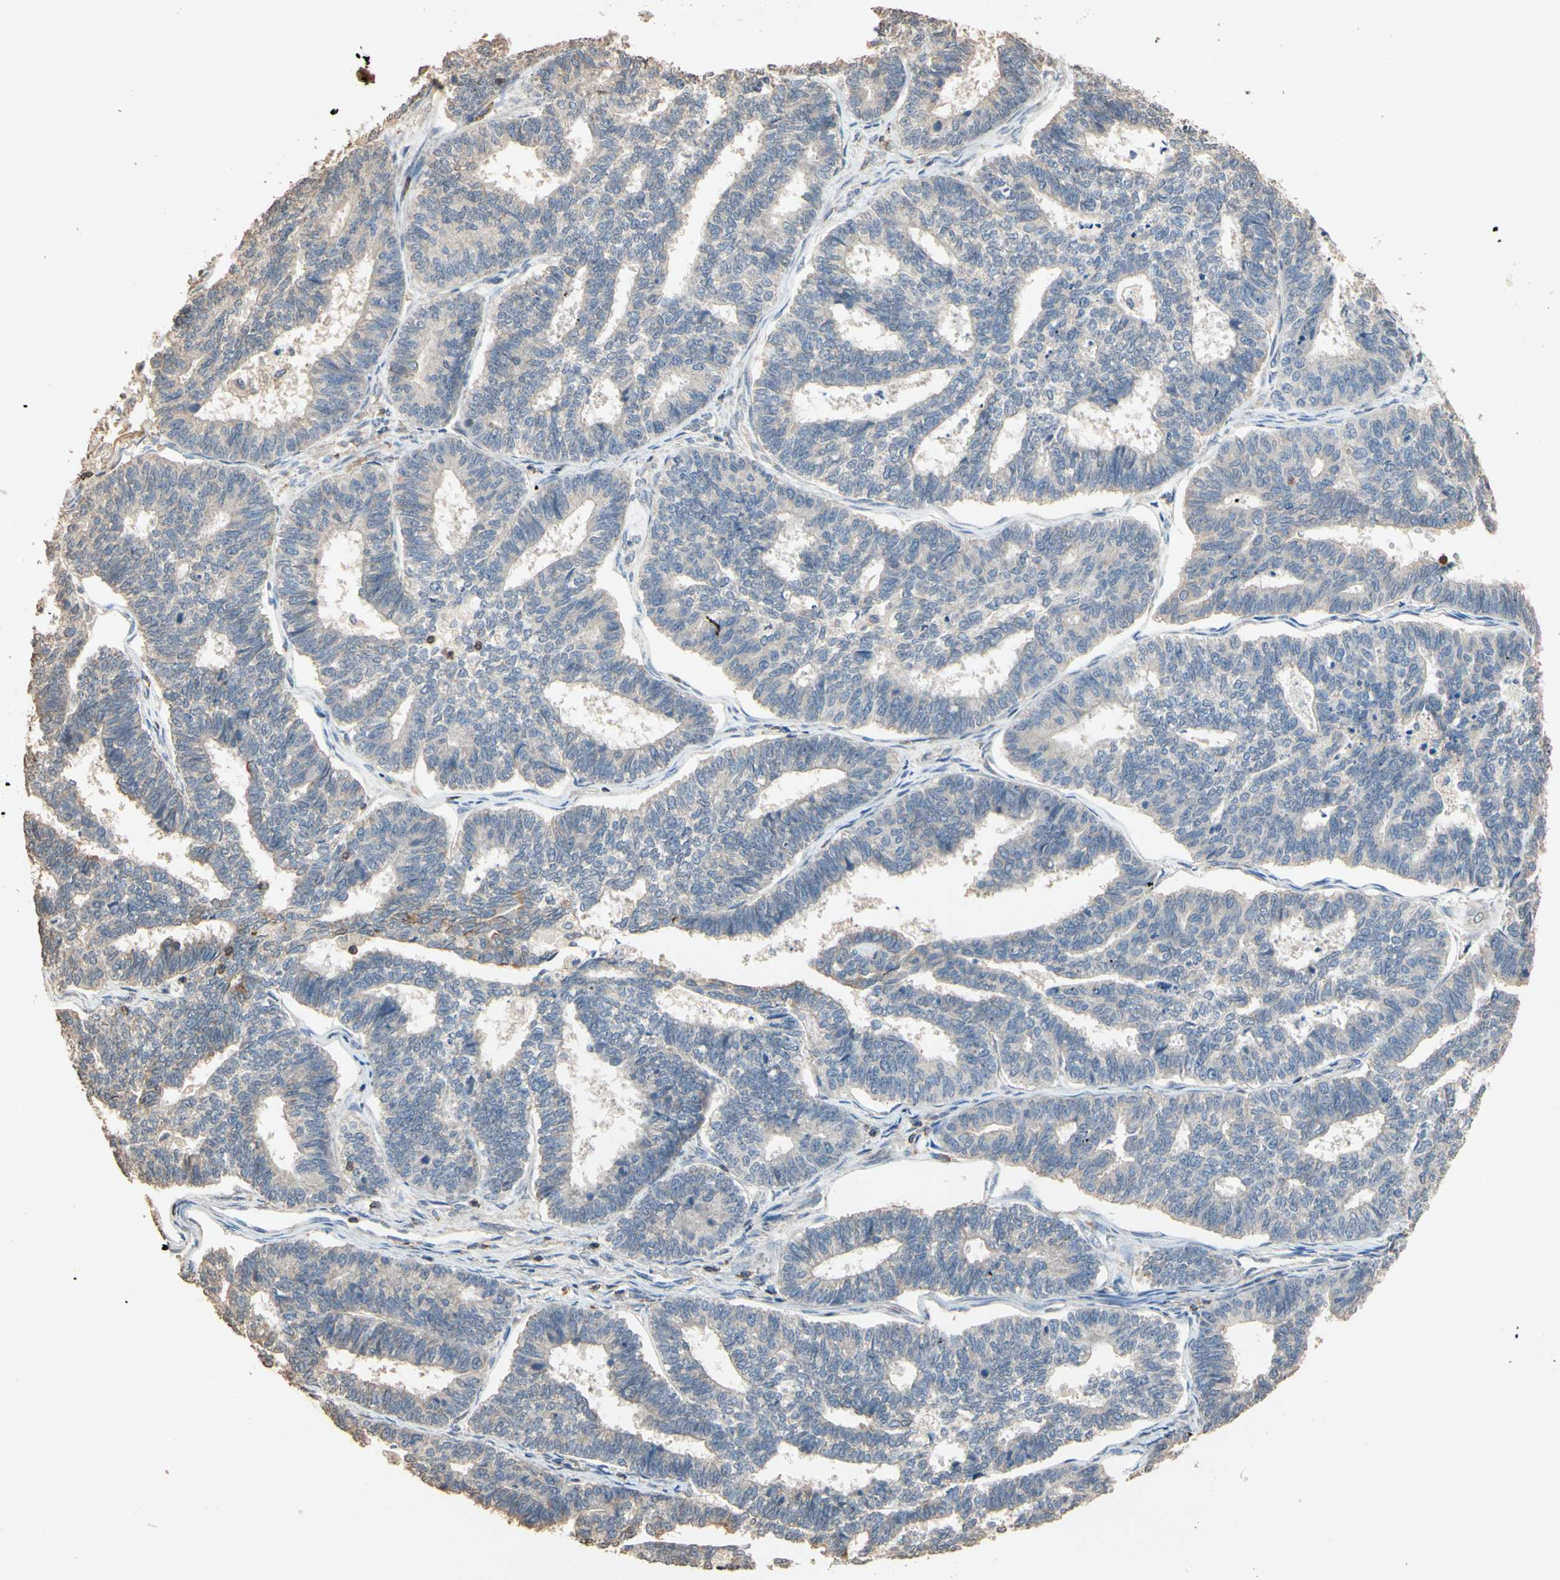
{"staining": {"intensity": "weak", "quantity": "<25%", "location": "cytoplasmic/membranous"}, "tissue": "endometrial cancer", "cell_type": "Tumor cells", "image_type": "cancer", "snomed": [{"axis": "morphology", "description": "Adenocarcinoma, NOS"}, {"axis": "topography", "description": "Endometrium"}], "caption": "Adenocarcinoma (endometrial) was stained to show a protein in brown. There is no significant staining in tumor cells. (Immunohistochemistry (ihc), brightfield microscopy, high magnification).", "gene": "MAP3K10", "patient": {"sex": "female", "age": 70}}